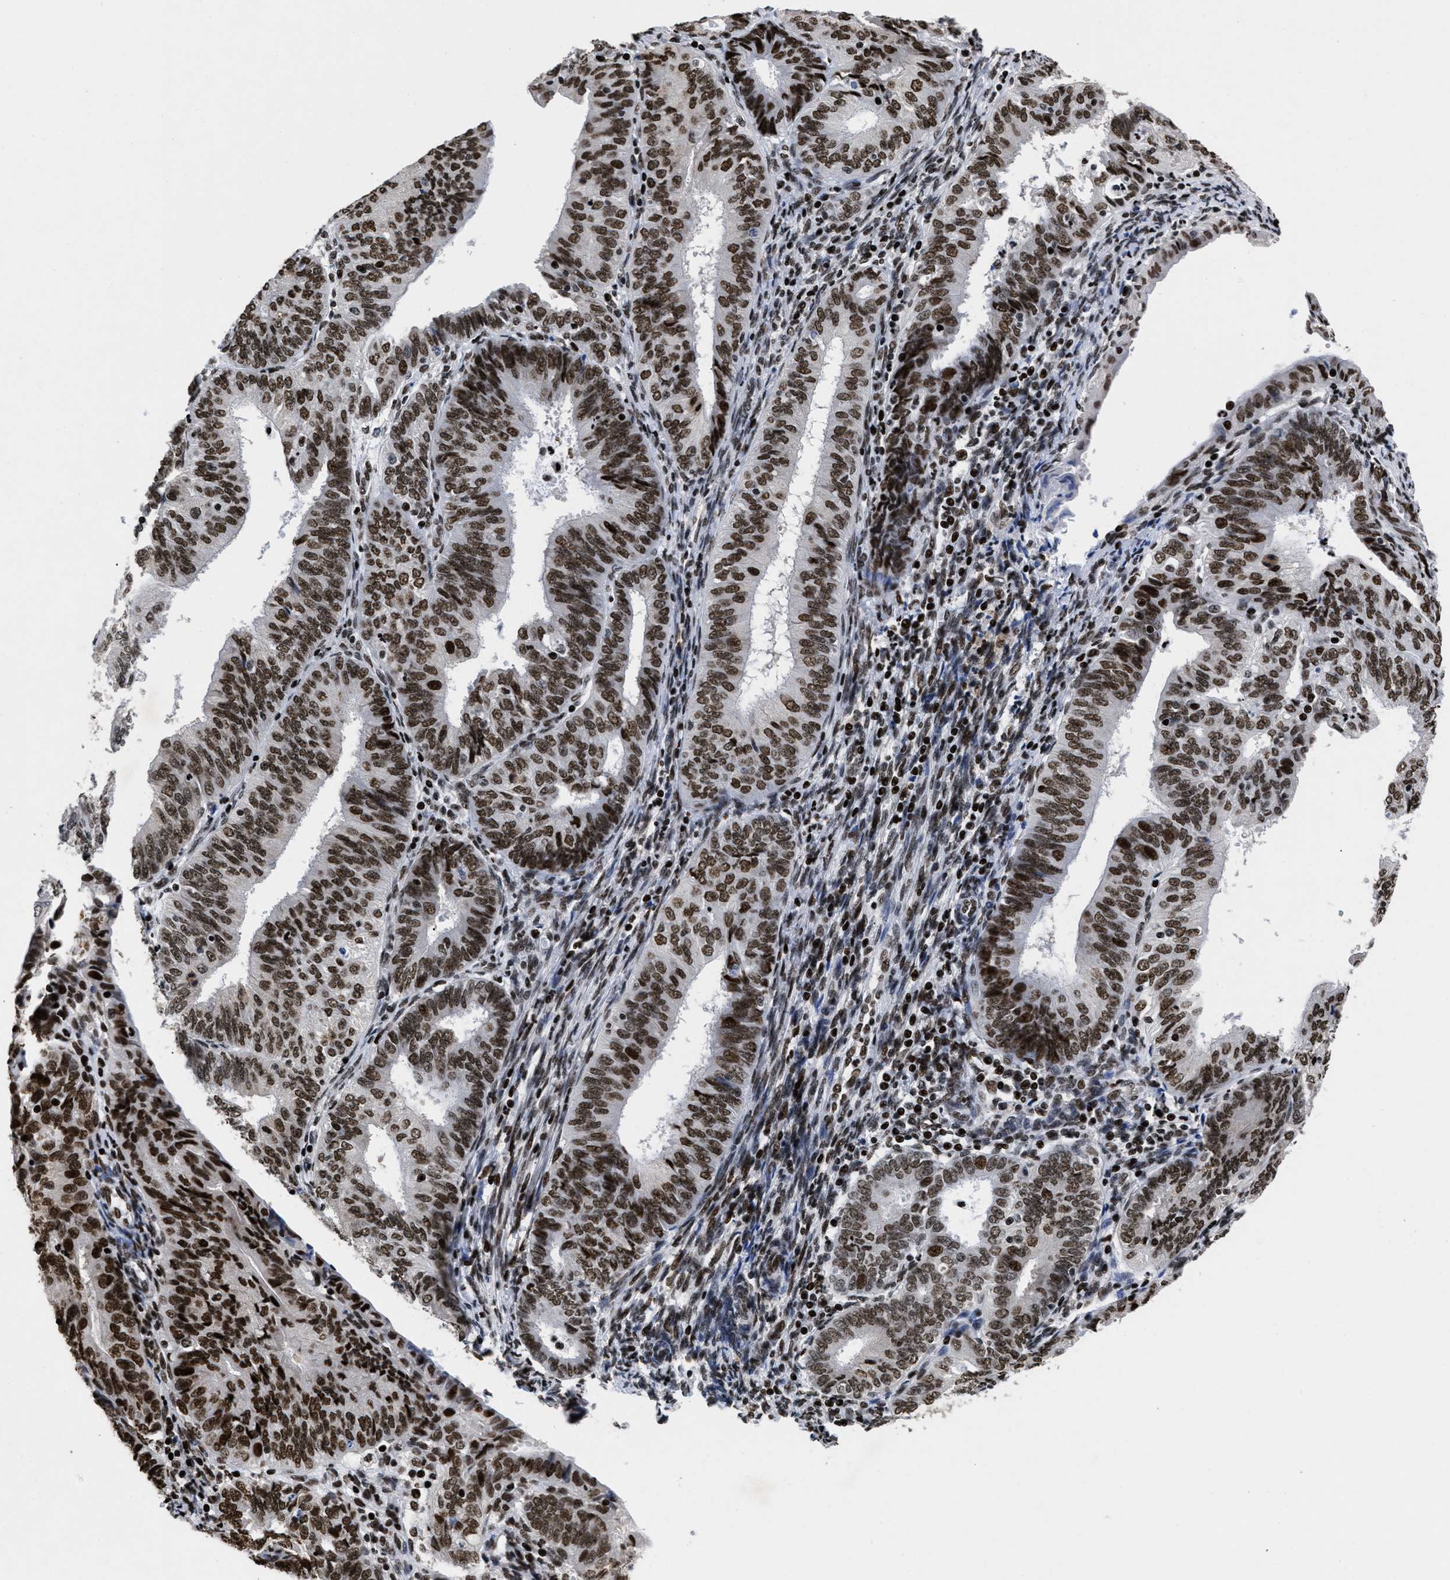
{"staining": {"intensity": "strong", "quantity": ">75%", "location": "nuclear"}, "tissue": "endometrial cancer", "cell_type": "Tumor cells", "image_type": "cancer", "snomed": [{"axis": "morphology", "description": "Adenocarcinoma, NOS"}, {"axis": "topography", "description": "Endometrium"}], "caption": "DAB (3,3'-diaminobenzidine) immunohistochemical staining of adenocarcinoma (endometrial) exhibits strong nuclear protein staining in approximately >75% of tumor cells.", "gene": "CALHM3", "patient": {"sex": "female", "age": 58}}